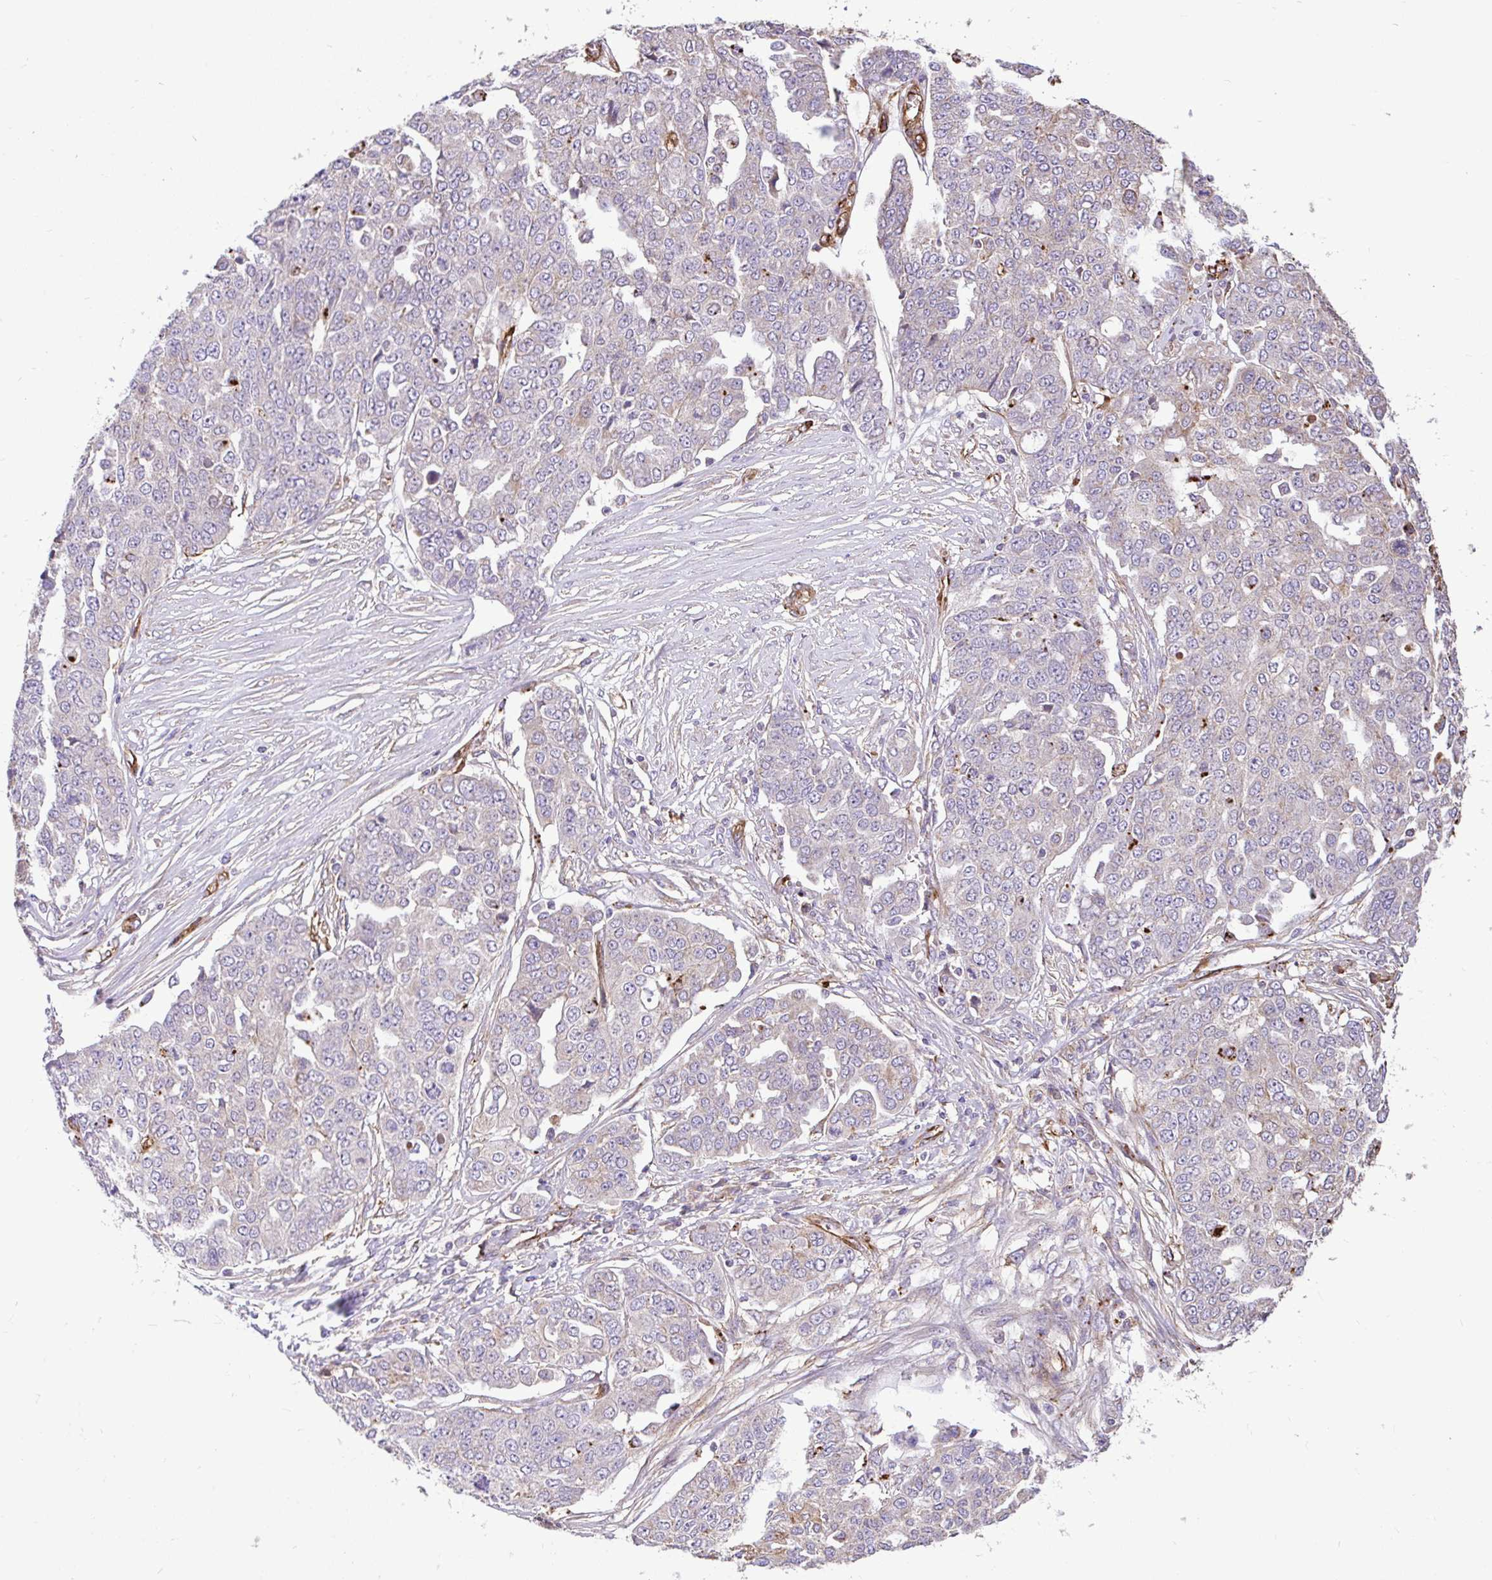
{"staining": {"intensity": "negative", "quantity": "none", "location": "none"}, "tissue": "ovarian cancer", "cell_type": "Tumor cells", "image_type": "cancer", "snomed": [{"axis": "morphology", "description": "Cystadenocarcinoma, serous, NOS"}, {"axis": "topography", "description": "Soft tissue"}, {"axis": "topography", "description": "Ovary"}], "caption": "This histopathology image is of ovarian cancer stained with IHC to label a protein in brown with the nuclei are counter-stained blue. There is no expression in tumor cells. The staining is performed using DAB brown chromogen with nuclei counter-stained in using hematoxylin.", "gene": "PTPRK", "patient": {"sex": "female", "age": 57}}